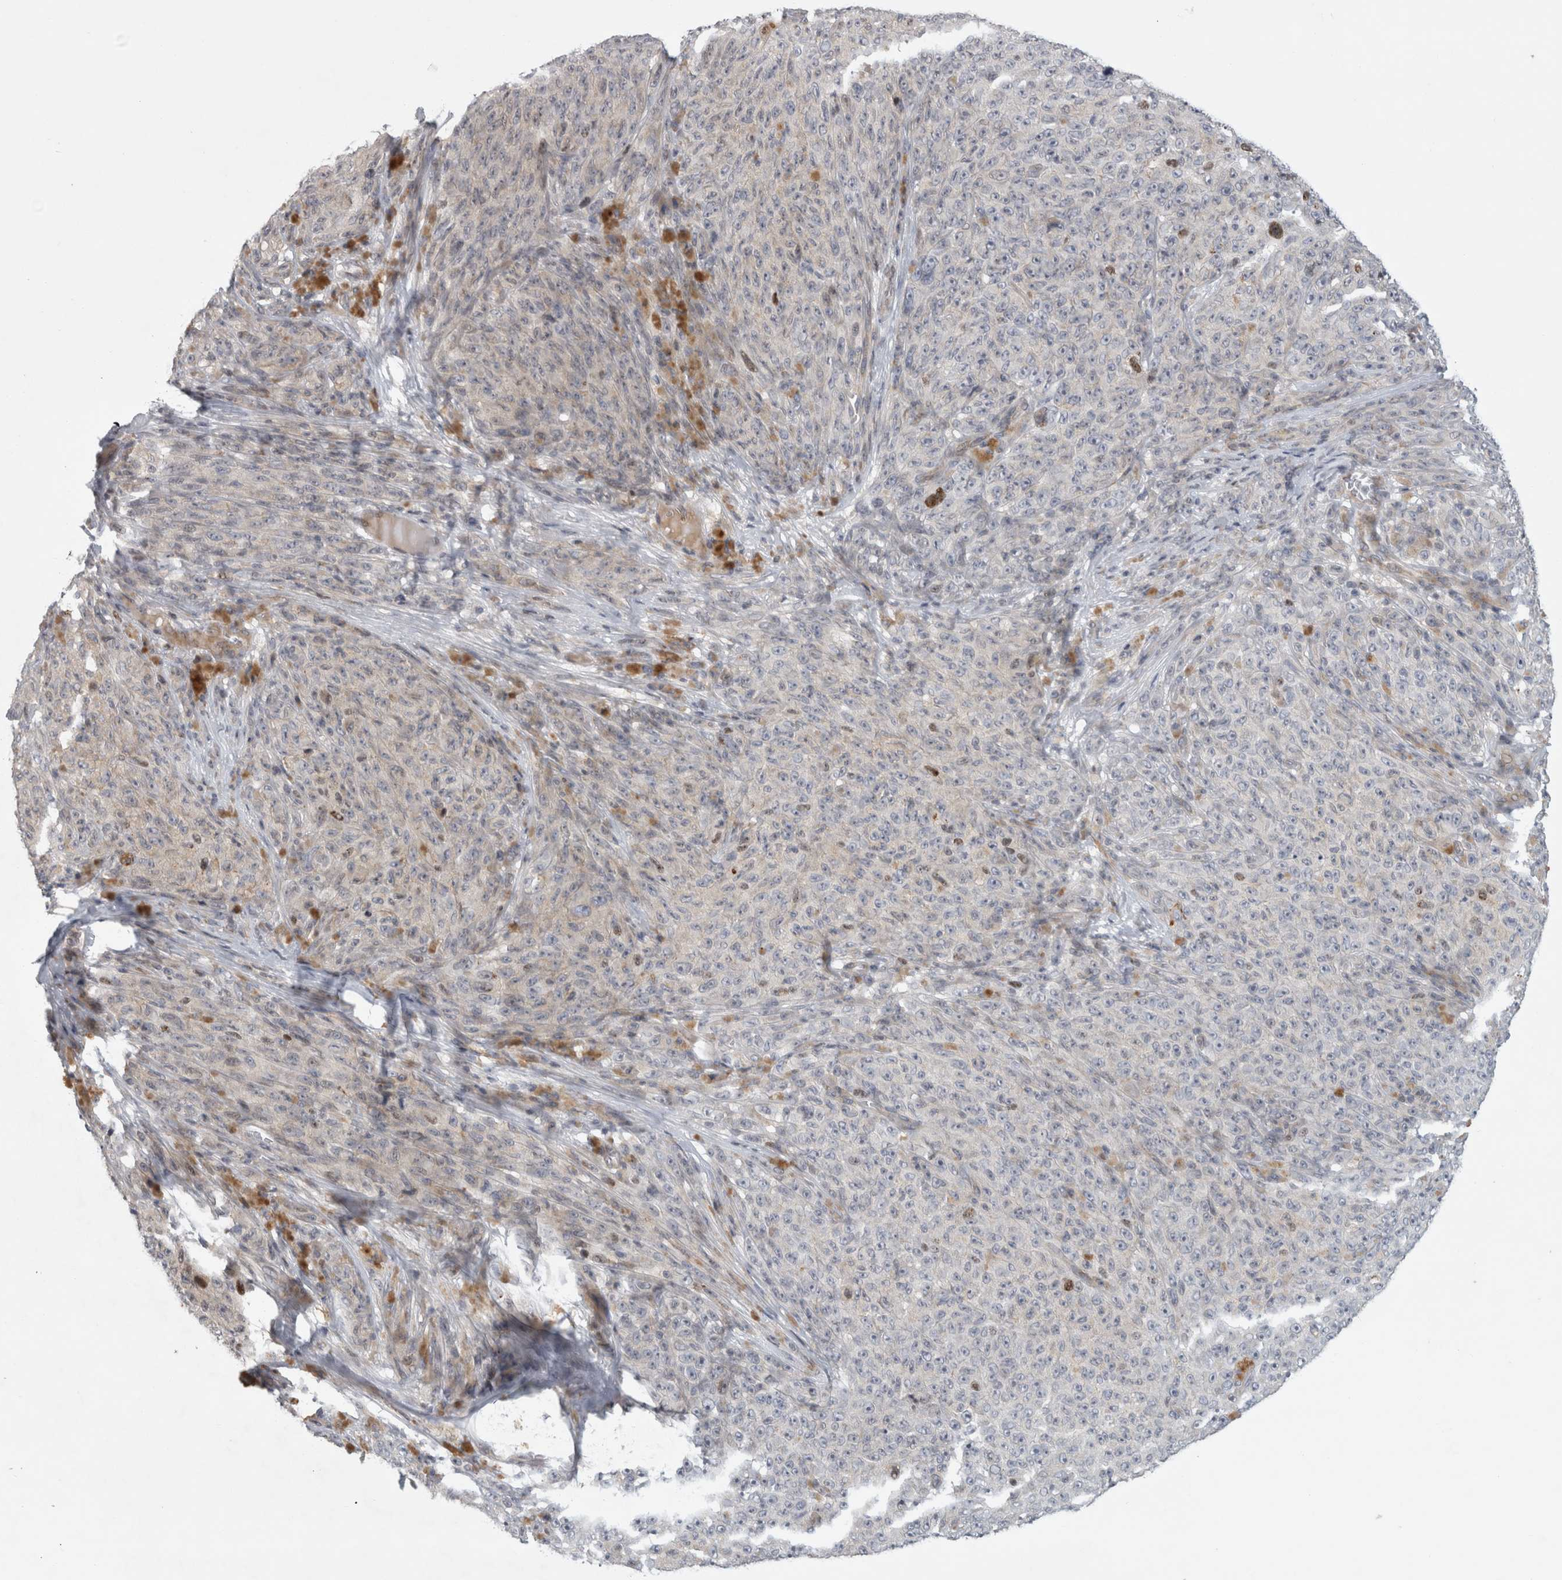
{"staining": {"intensity": "negative", "quantity": "none", "location": "none"}, "tissue": "melanoma", "cell_type": "Tumor cells", "image_type": "cancer", "snomed": [{"axis": "morphology", "description": "Malignant melanoma, NOS"}, {"axis": "topography", "description": "Skin"}], "caption": "Immunohistochemical staining of melanoma displays no significant staining in tumor cells.", "gene": "UTP25", "patient": {"sex": "female", "age": 82}}